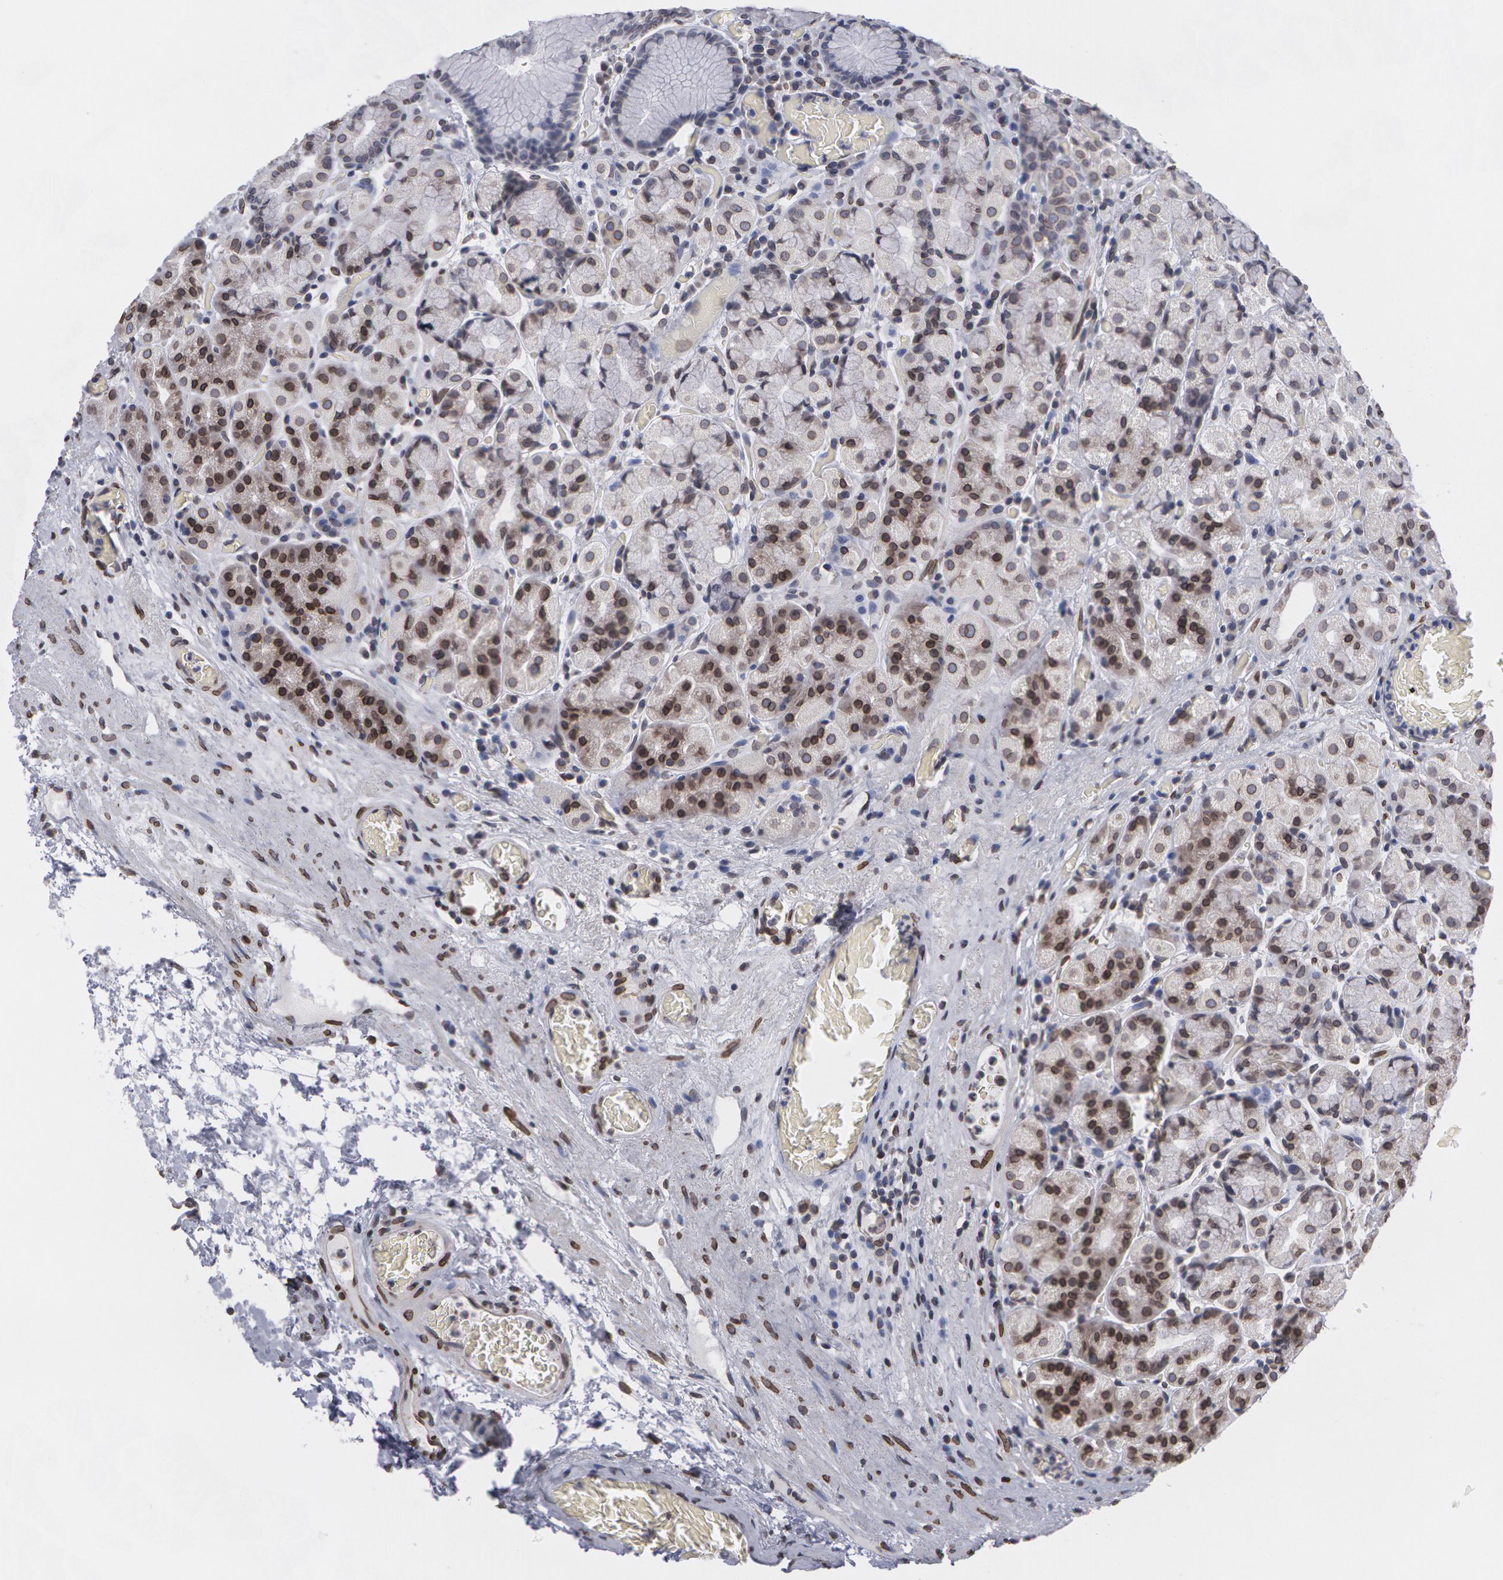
{"staining": {"intensity": "moderate", "quantity": "25%-75%", "location": "nuclear"}, "tissue": "stomach", "cell_type": "Glandular cells", "image_type": "normal", "snomed": [{"axis": "morphology", "description": "Normal tissue, NOS"}, {"axis": "topography", "description": "Stomach, lower"}], "caption": "High-magnification brightfield microscopy of unremarkable stomach stained with DAB (3,3'-diaminobenzidine) (brown) and counterstained with hematoxylin (blue). glandular cells exhibit moderate nuclear expression is identified in about25%-75% of cells.", "gene": "EMD", "patient": {"sex": "male", "age": 58}}